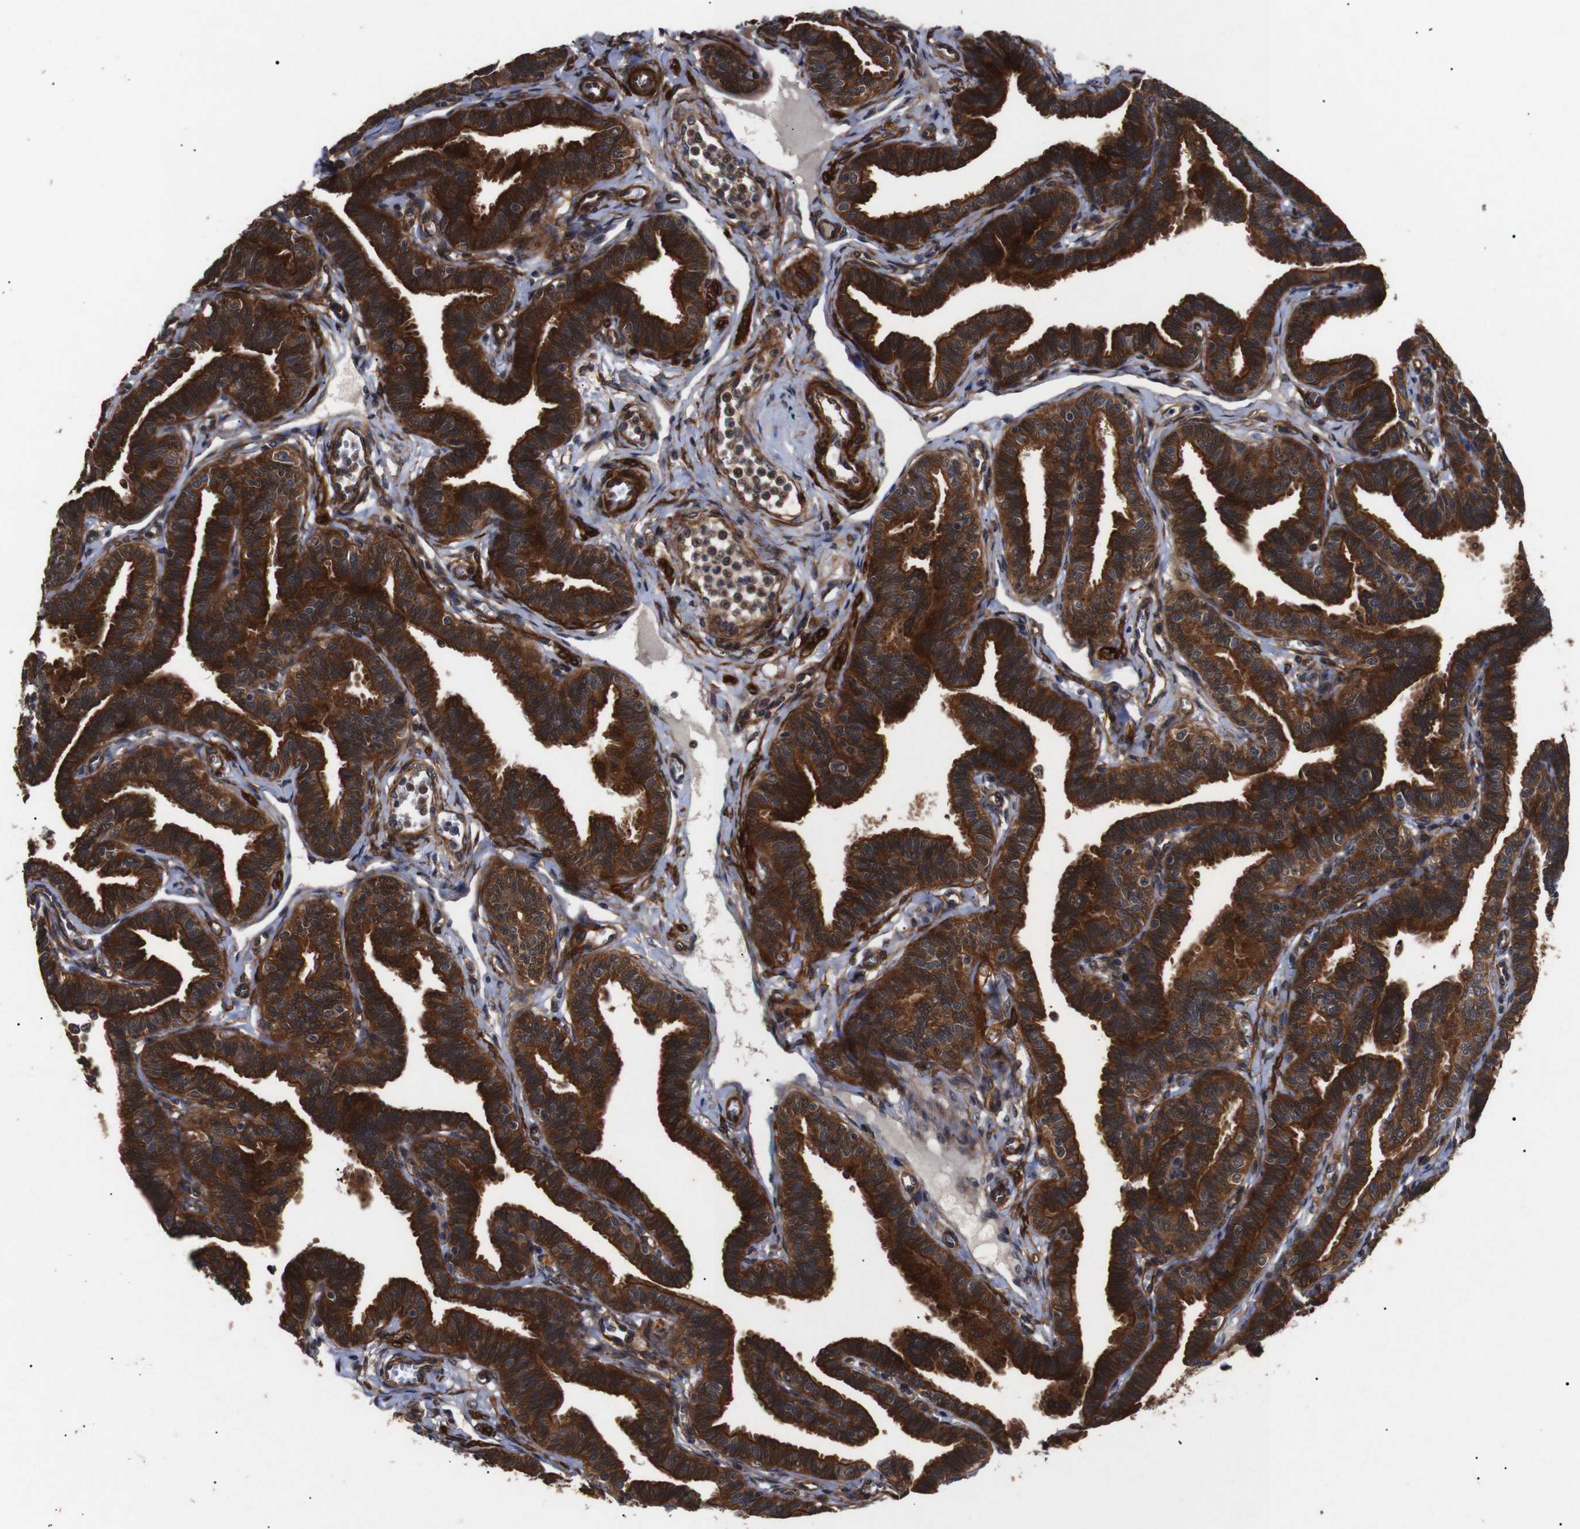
{"staining": {"intensity": "strong", "quantity": ">75%", "location": "cytoplasmic/membranous"}, "tissue": "fallopian tube", "cell_type": "Glandular cells", "image_type": "normal", "snomed": [{"axis": "morphology", "description": "Normal tissue, NOS"}, {"axis": "topography", "description": "Fallopian tube"}, {"axis": "topography", "description": "Ovary"}], "caption": "Immunohistochemistry (IHC) micrograph of unremarkable fallopian tube stained for a protein (brown), which reveals high levels of strong cytoplasmic/membranous staining in approximately >75% of glandular cells.", "gene": "PAWR", "patient": {"sex": "female", "age": 23}}